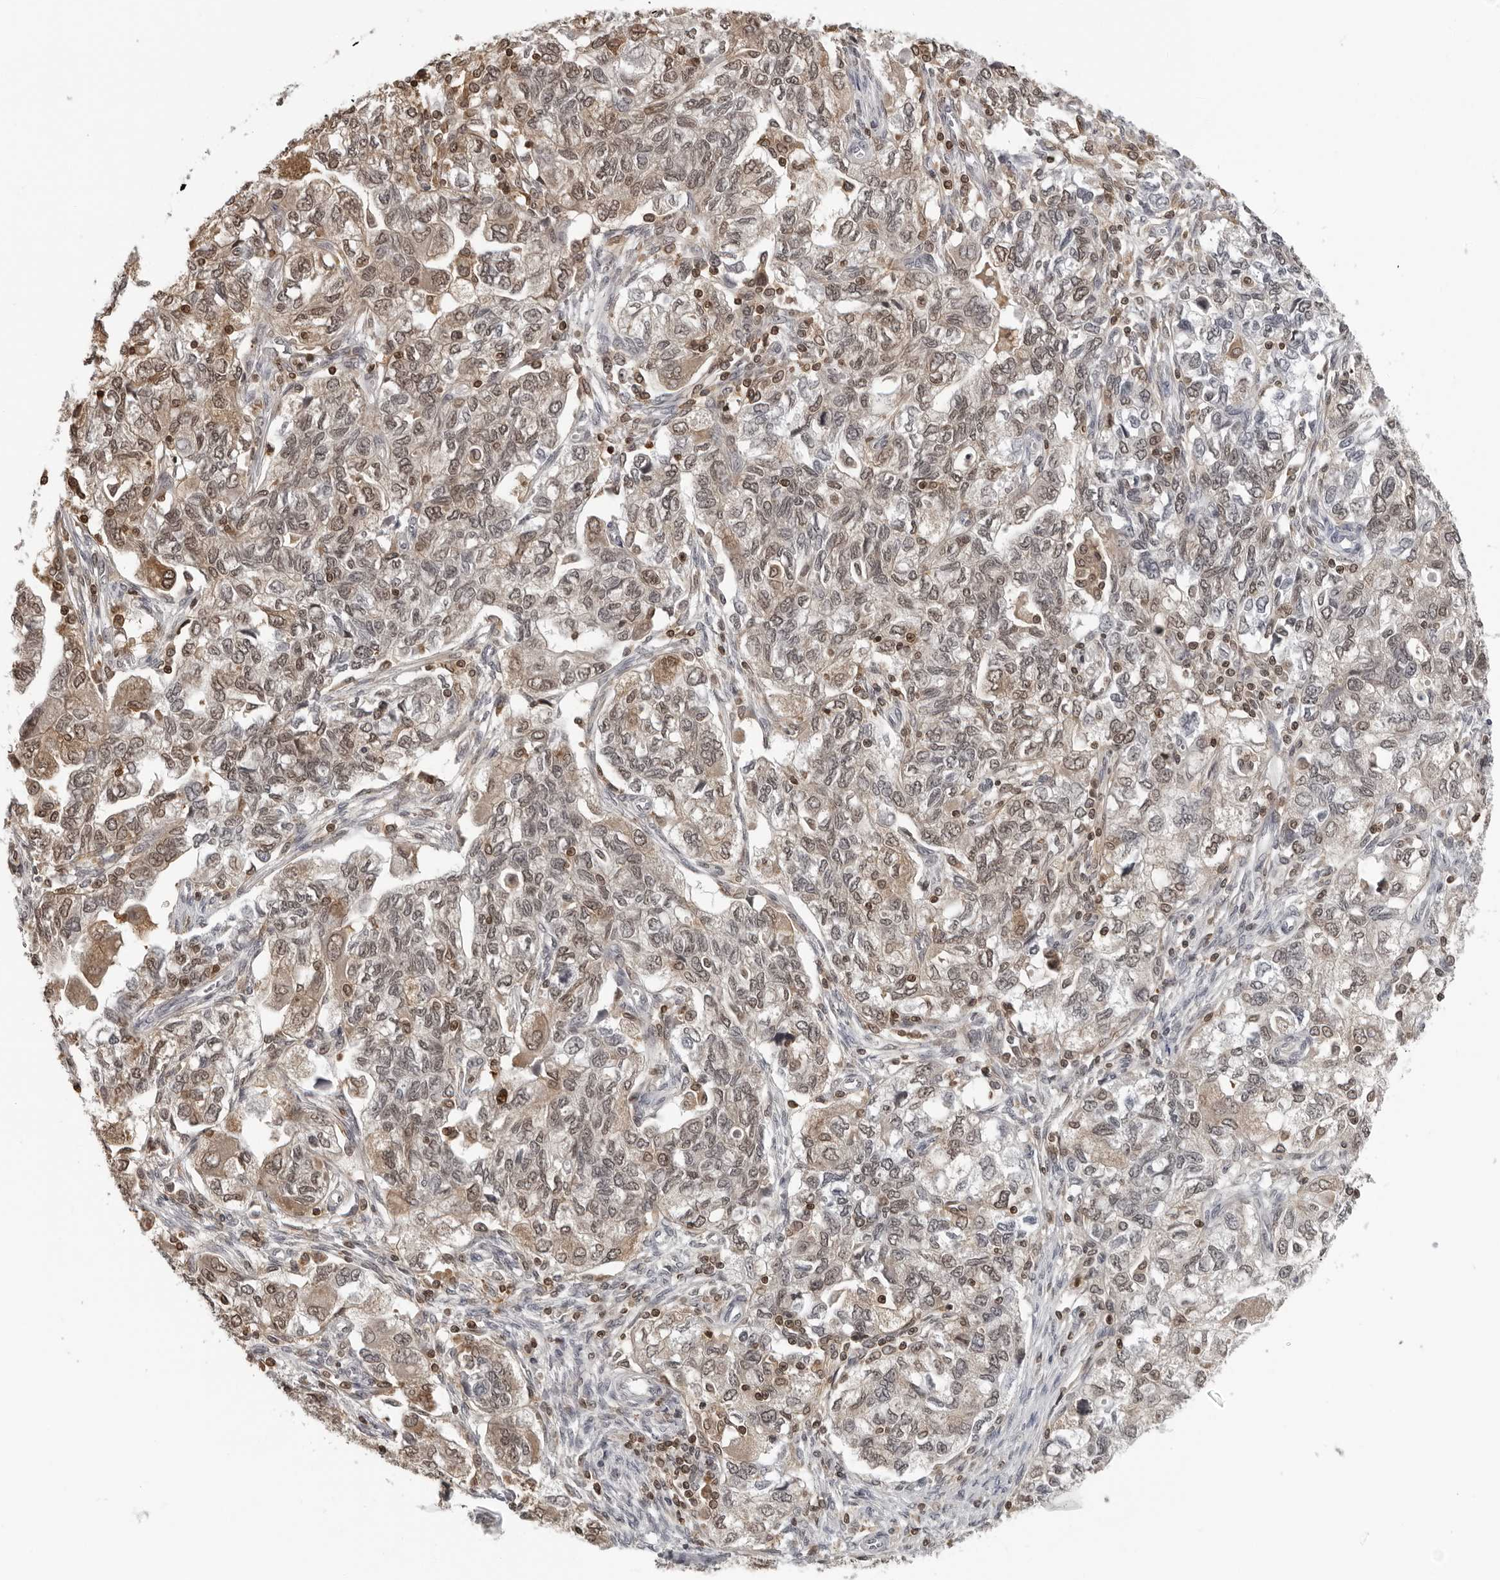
{"staining": {"intensity": "weak", "quantity": ">75%", "location": "cytoplasmic/membranous,nuclear"}, "tissue": "ovarian cancer", "cell_type": "Tumor cells", "image_type": "cancer", "snomed": [{"axis": "morphology", "description": "Carcinoma, NOS"}, {"axis": "morphology", "description": "Cystadenocarcinoma, serous, NOS"}, {"axis": "topography", "description": "Ovary"}], "caption": "Weak cytoplasmic/membranous and nuclear protein positivity is seen in approximately >75% of tumor cells in serous cystadenocarcinoma (ovarian). The staining was performed using DAB (3,3'-diaminobenzidine), with brown indicating positive protein expression. Nuclei are stained blue with hematoxylin.", "gene": "HSPH1", "patient": {"sex": "female", "age": 69}}